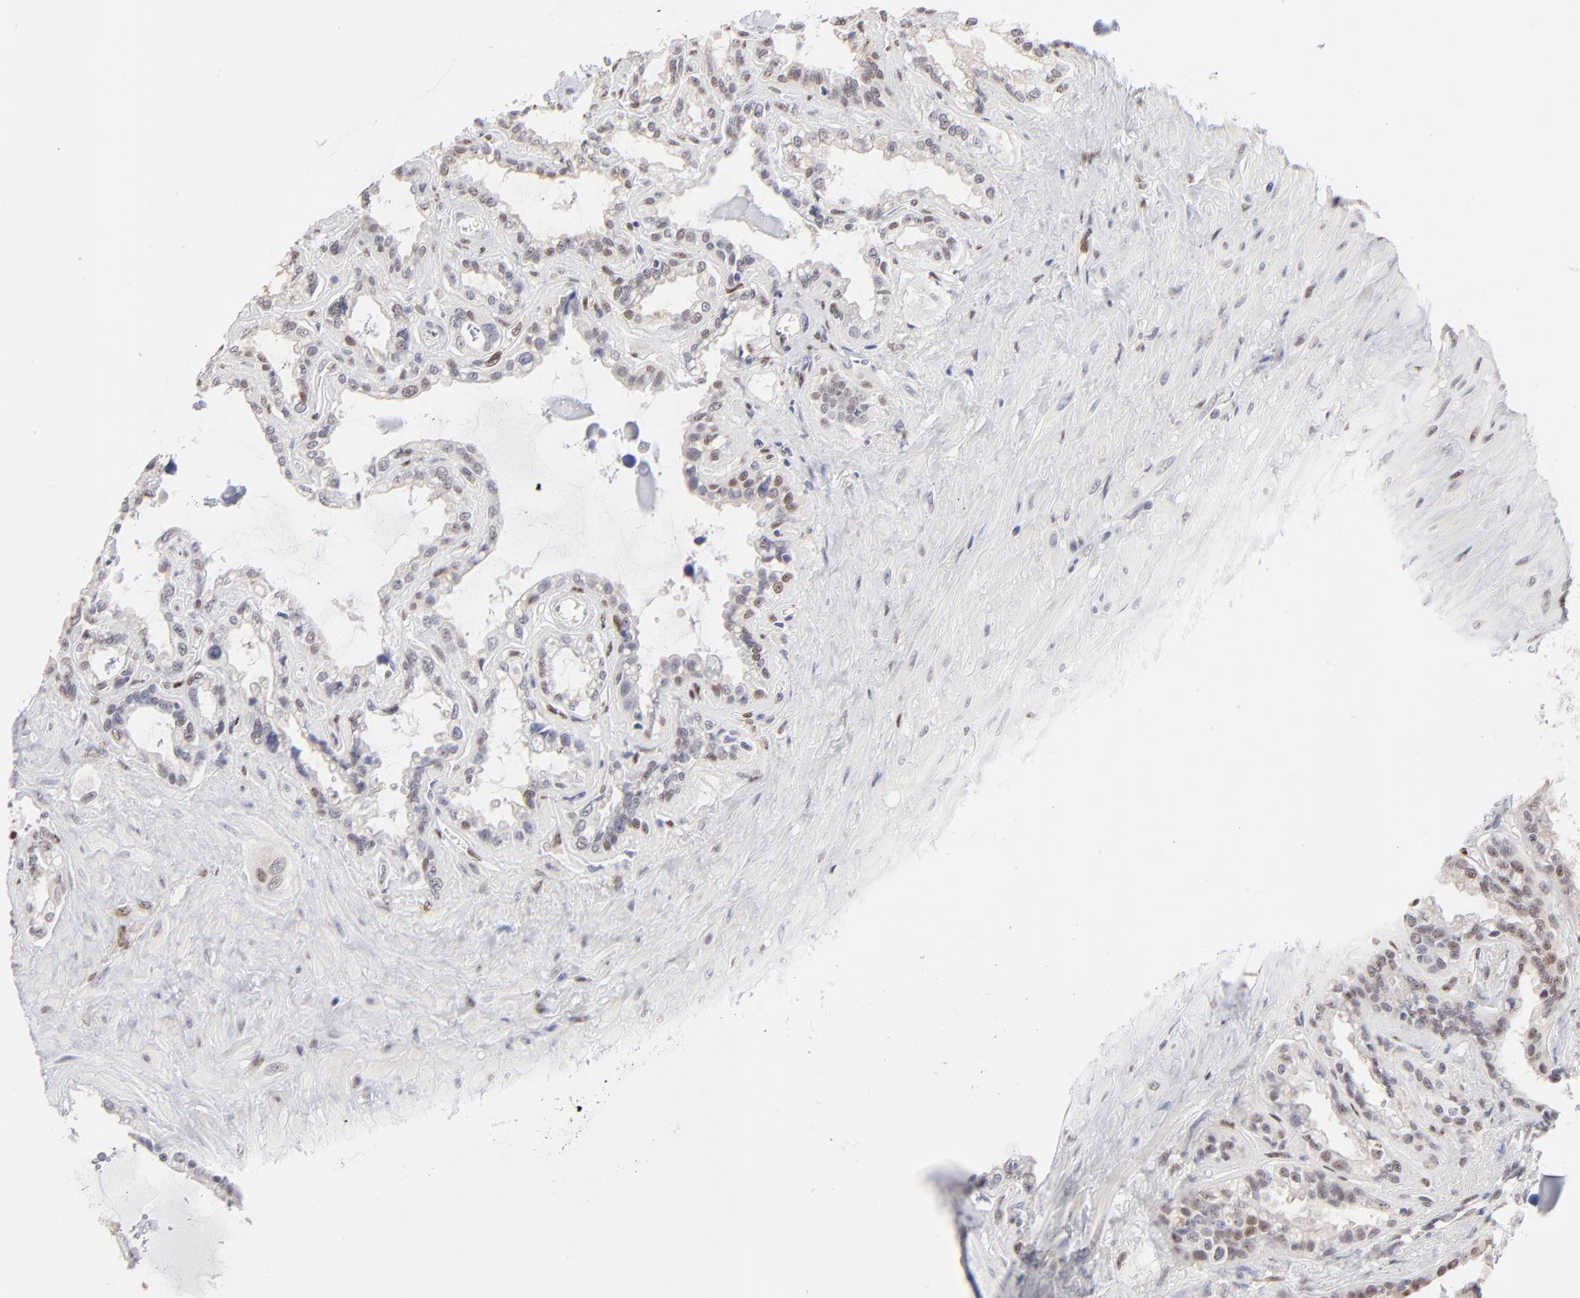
{"staining": {"intensity": "weak", "quantity": "<25%", "location": "nuclear"}, "tissue": "seminal vesicle", "cell_type": "Glandular cells", "image_type": "normal", "snomed": [{"axis": "morphology", "description": "Normal tissue, NOS"}, {"axis": "morphology", "description": "Inflammation, NOS"}, {"axis": "topography", "description": "Urinary bladder"}, {"axis": "topography", "description": "Prostate"}, {"axis": "topography", "description": "Seminal veicle"}], "caption": "This photomicrograph is of benign seminal vesicle stained with IHC to label a protein in brown with the nuclei are counter-stained blue. There is no positivity in glandular cells.", "gene": "STAT3", "patient": {"sex": "male", "age": 82}}